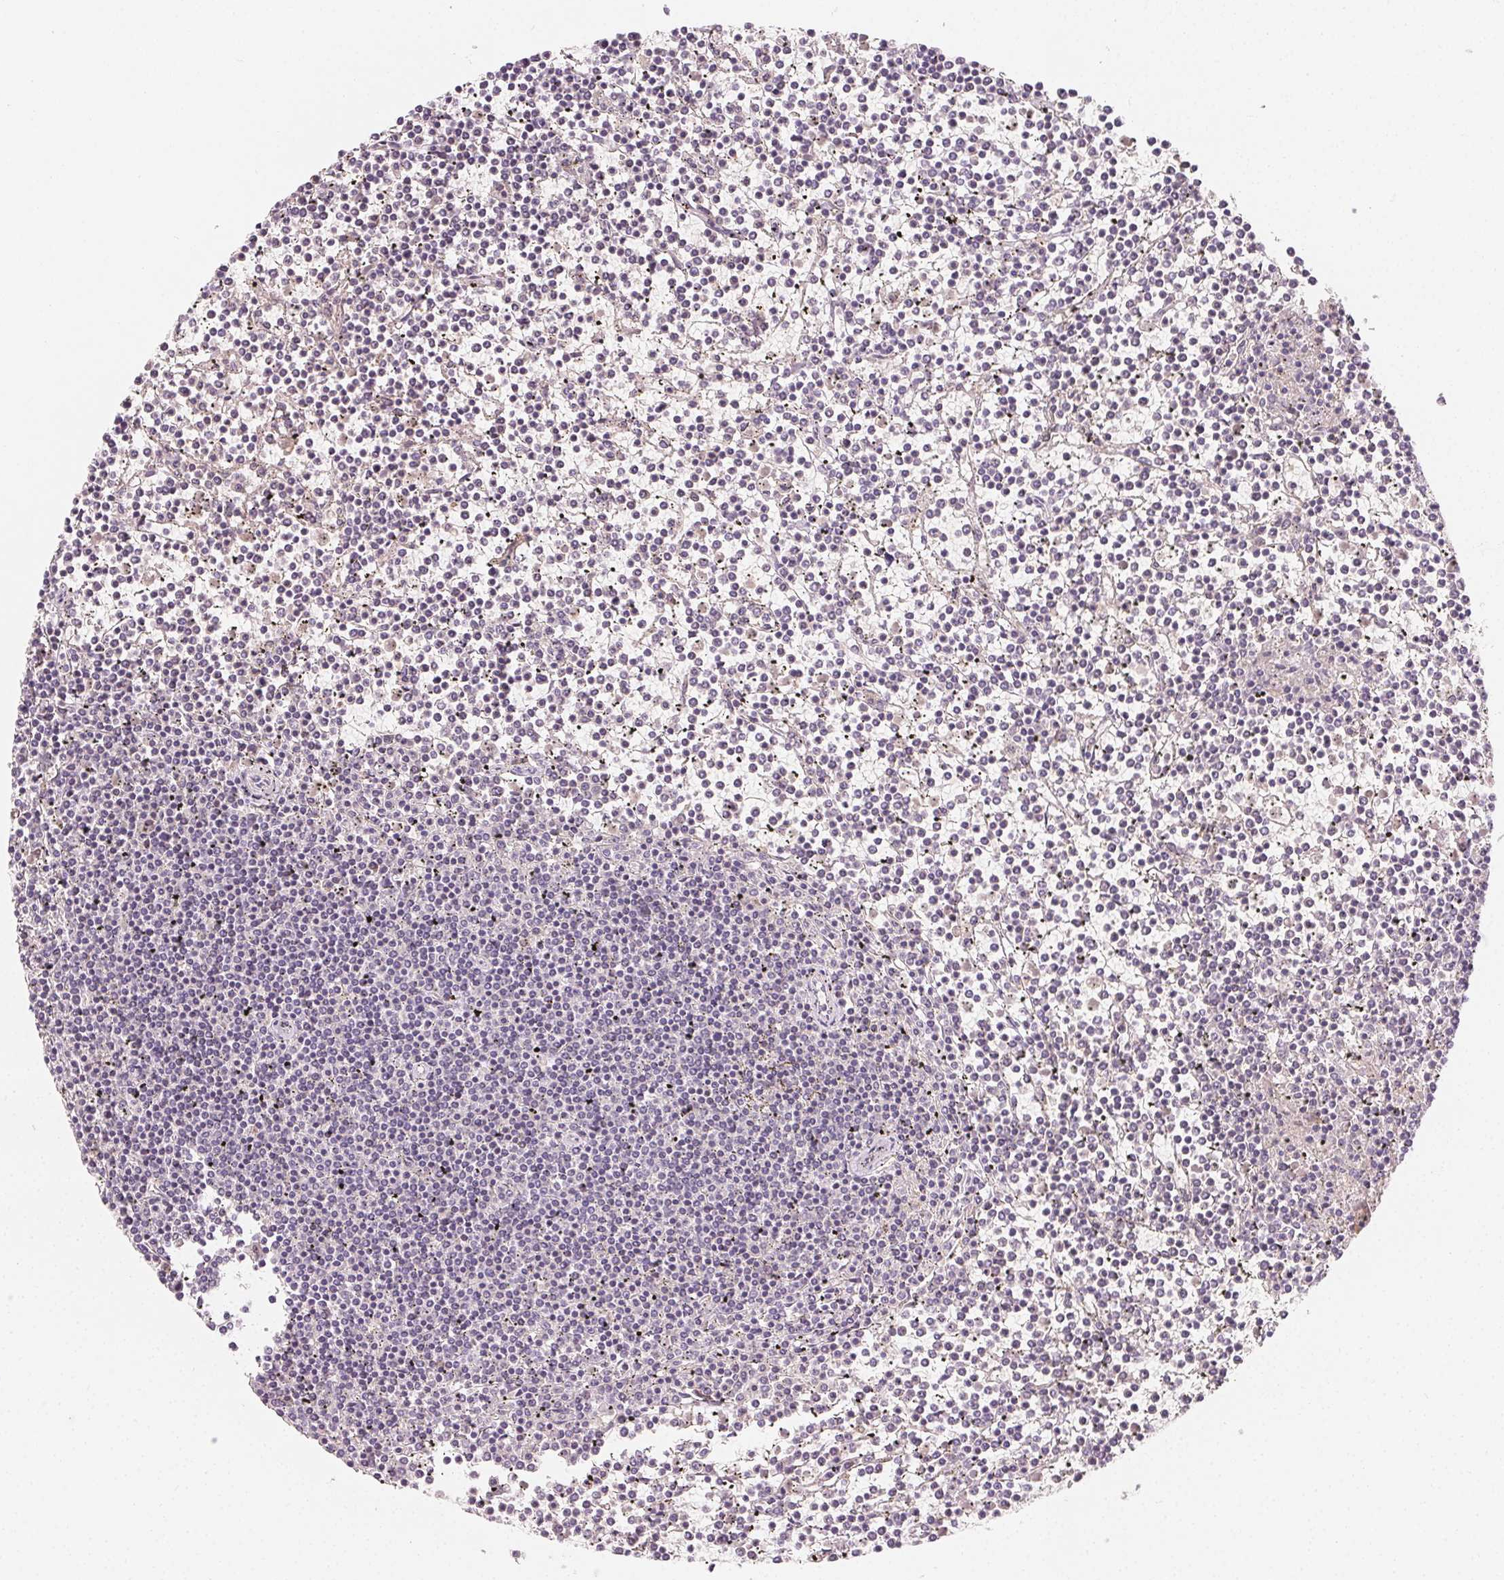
{"staining": {"intensity": "negative", "quantity": "none", "location": "none"}, "tissue": "lymphoma", "cell_type": "Tumor cells", "image_type": "cancer", "snomed": [{"axis": "morphology", "description": "Malignant lymphoma, non-Hodgkin's type, Low grade"}, {"axis": "topography", "description": "Spleen"}], "caption": "This is an IHC image of human low-grade malignant lymphoma, non-Hodgkin's type. There is no staining in tumor cells.", "gene": "AFM", "patient": {"sex": "female", "age": 19}}